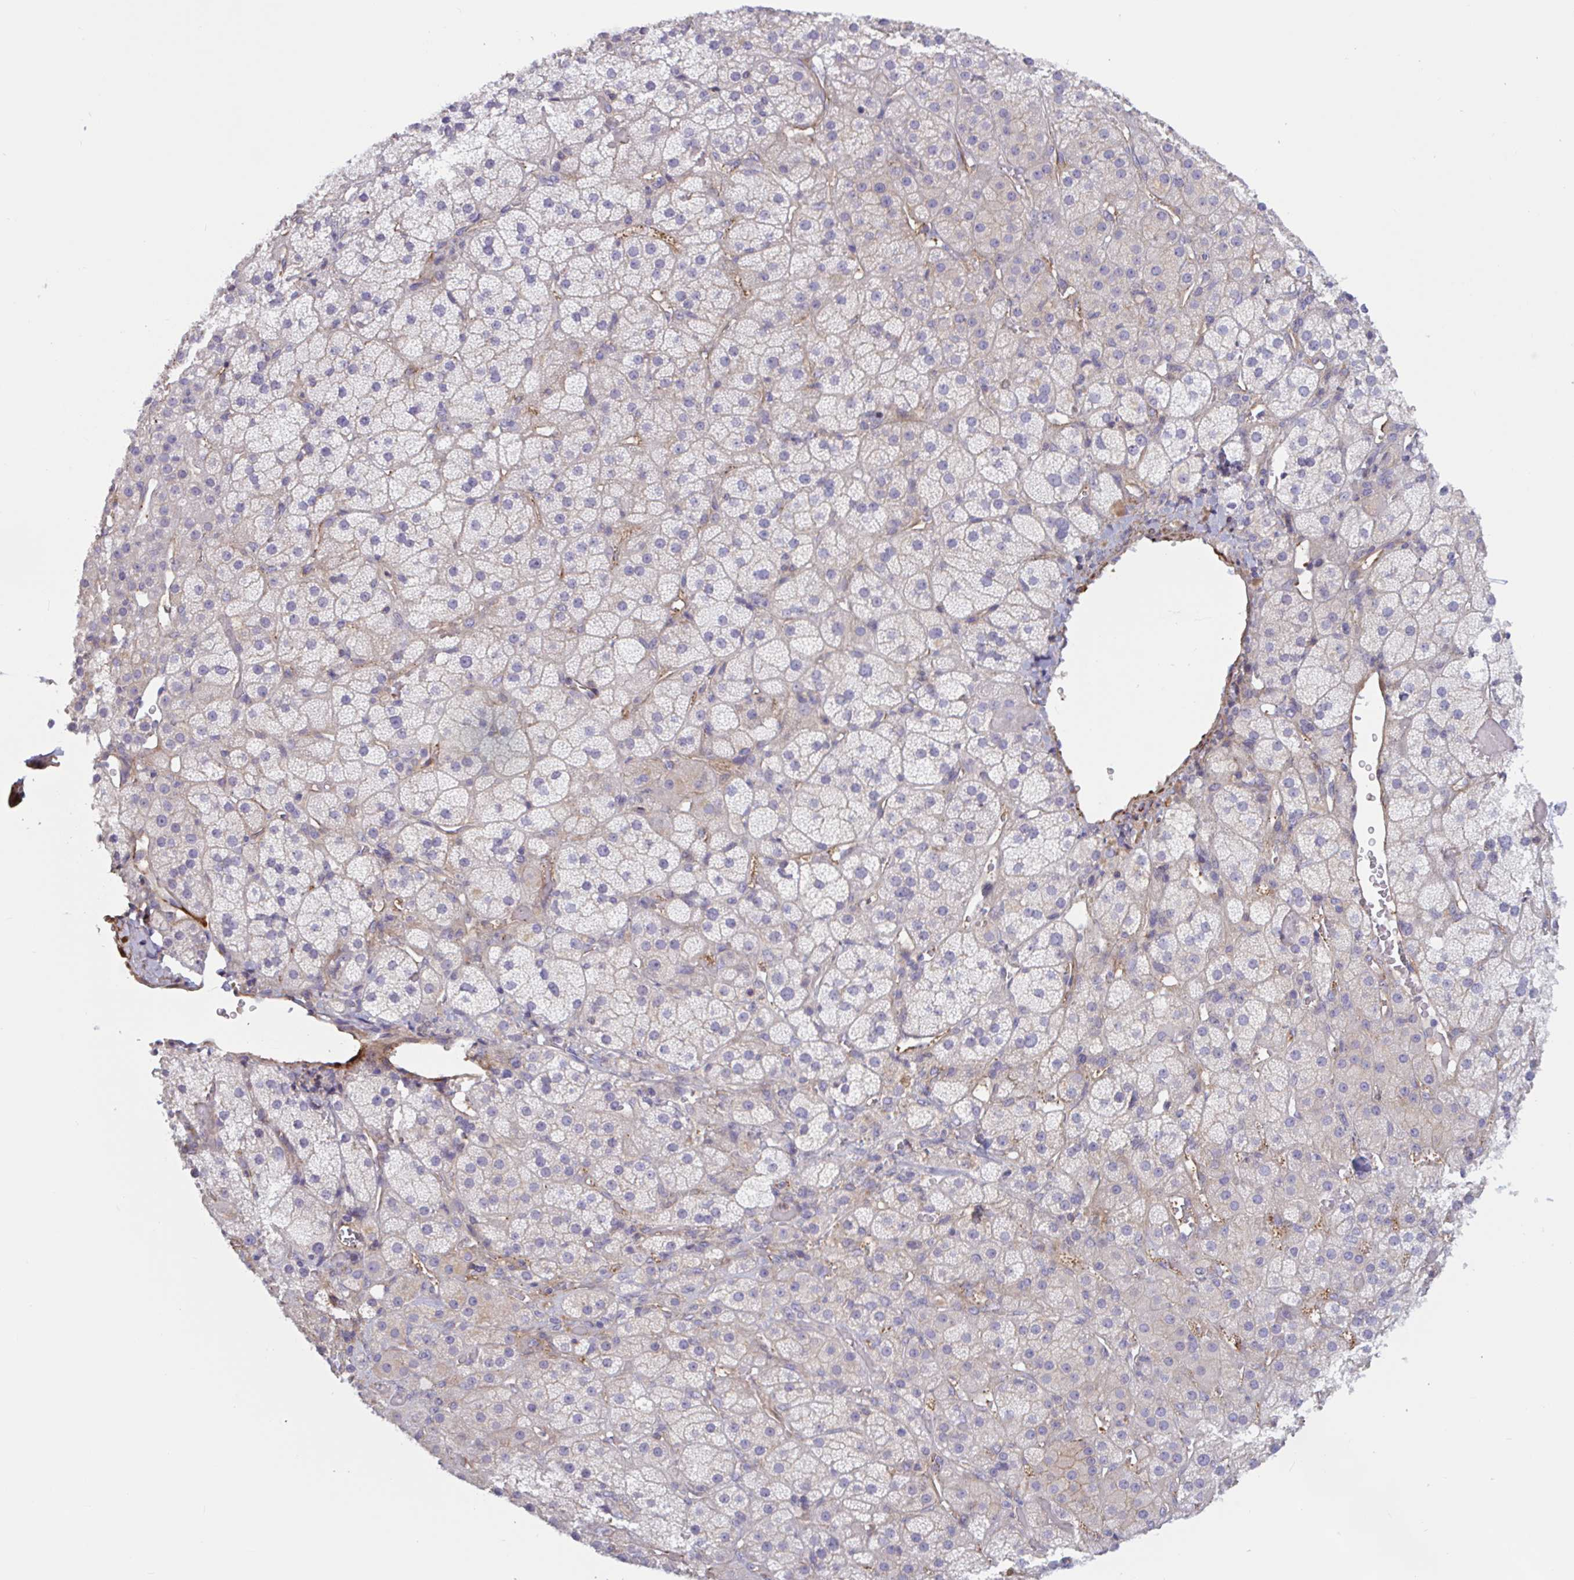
{"staining": {"intensity": "negative", "quantity": "none", "location": "none"}, "tissue": "adrenal gland", "cell_type": "Glandular cells", "image_type": "normal", "snomed": [{"axis": "morphology", "description": "Normal tissue, NOS"}, {"axis": "topography", "description": "Adrenal gland"}], "caption": "An immunohistochemistry (IHC) histopathology image of normal adrenal gland is shown. There is no staining in glandular cells of adrenal gland. Nuclei are stained in blue.", "gene": "SHISA7", "patient": {"sex": "male", "age": 57}}